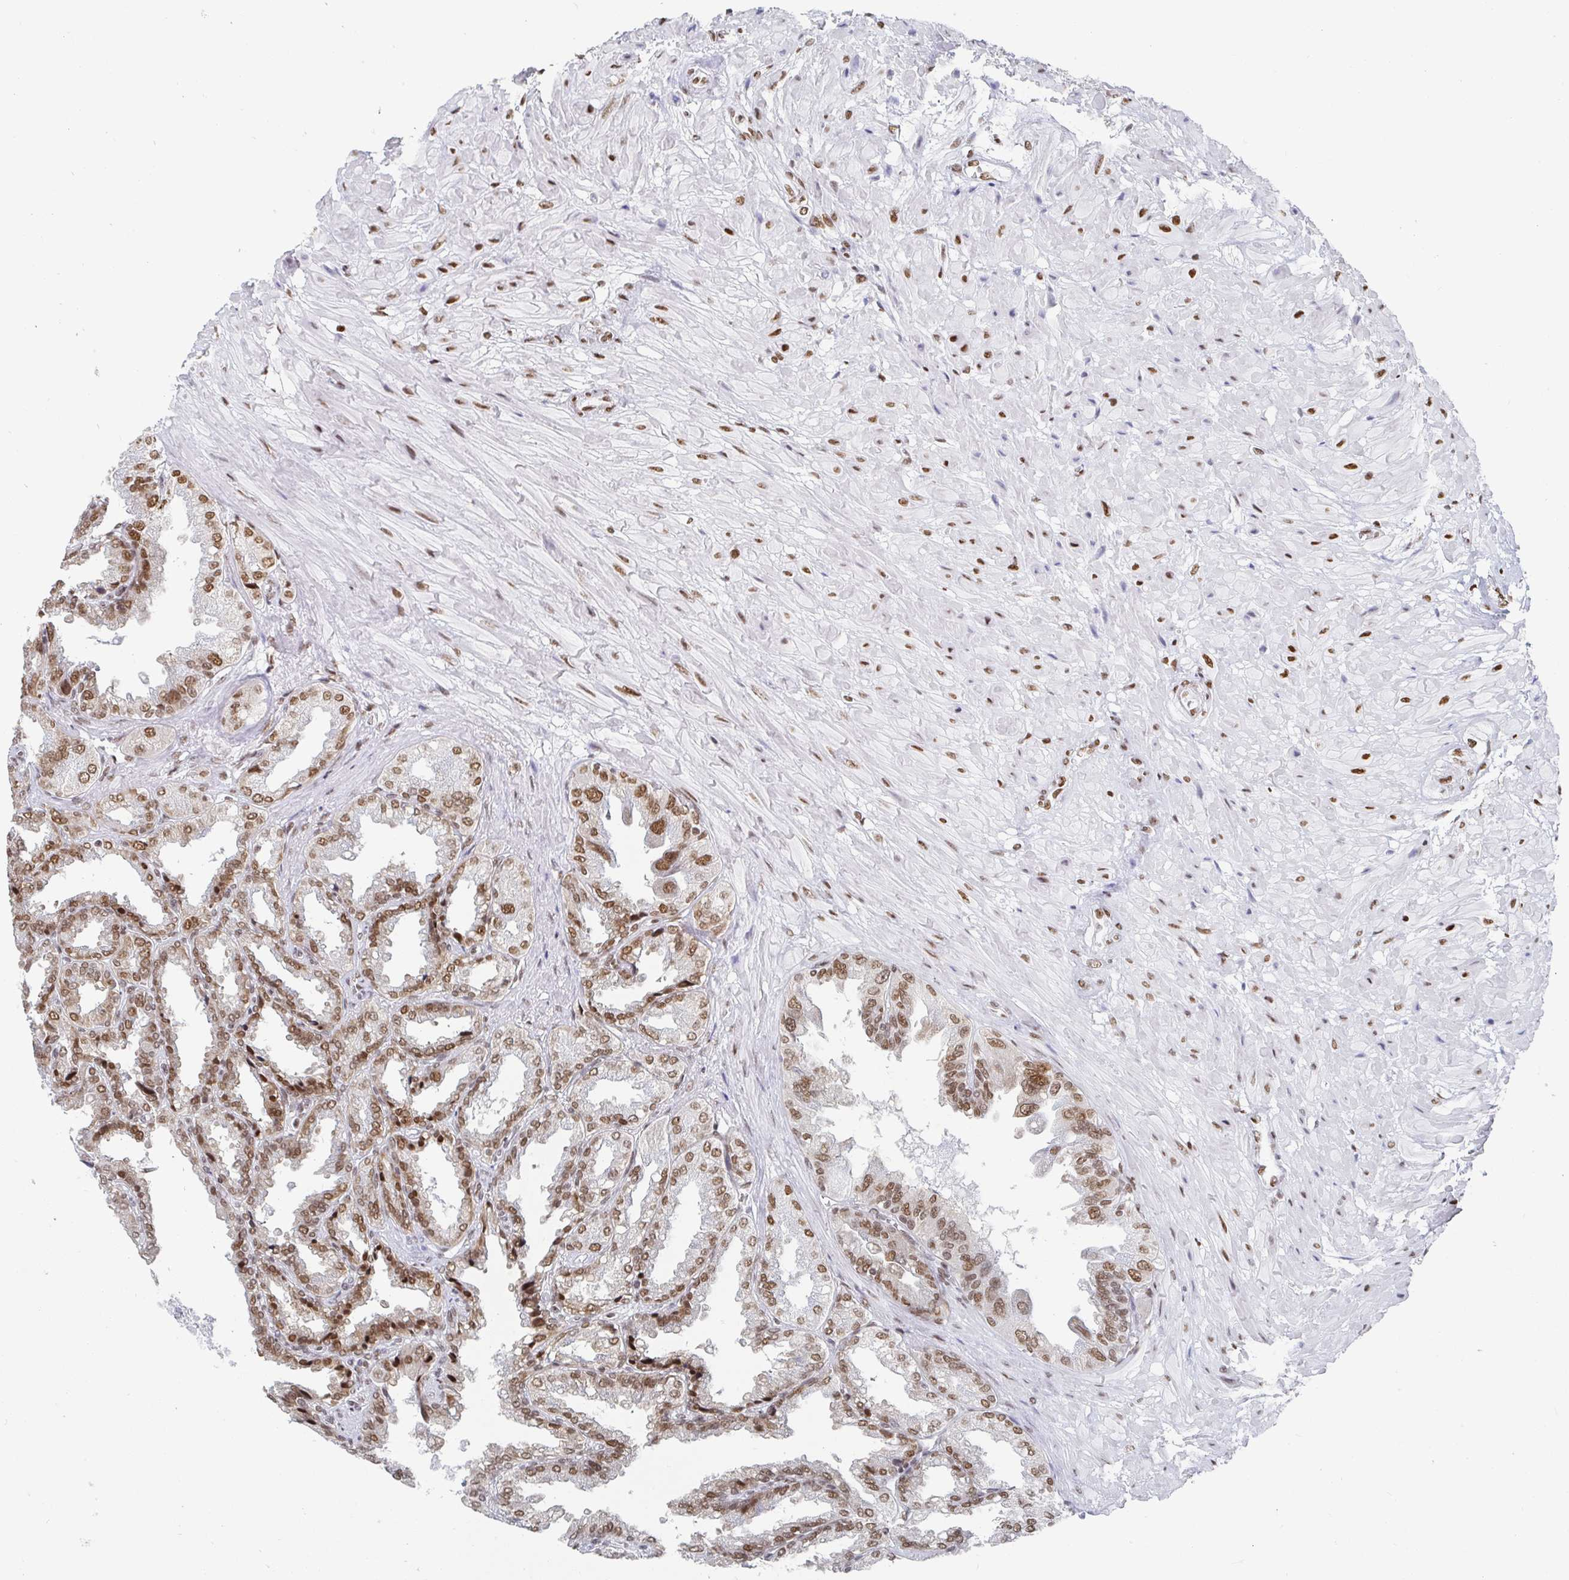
{"staining": {"intensity": "strong", "quantity": ">75%", "location": "nuclear"}, "tissue": "seminal vesicle", "cell_type": "Glandular cells", "image_type": "normal", "snomed": [{"axis": "morphology", "description": "Normal tissue, NOS"}, {"axis": "topography", "description": "Seminal veicle"}], "caption": "An IHC photomicrograph of normal tissue is shown. Protein staining in brown labels strong nuclear positivity in seminal vesicle within glandular cells. (IHC, brightfield microscopy, high magnification).", "gene": "EWSR1", "patient": {"sex": "male", "age": 55}}